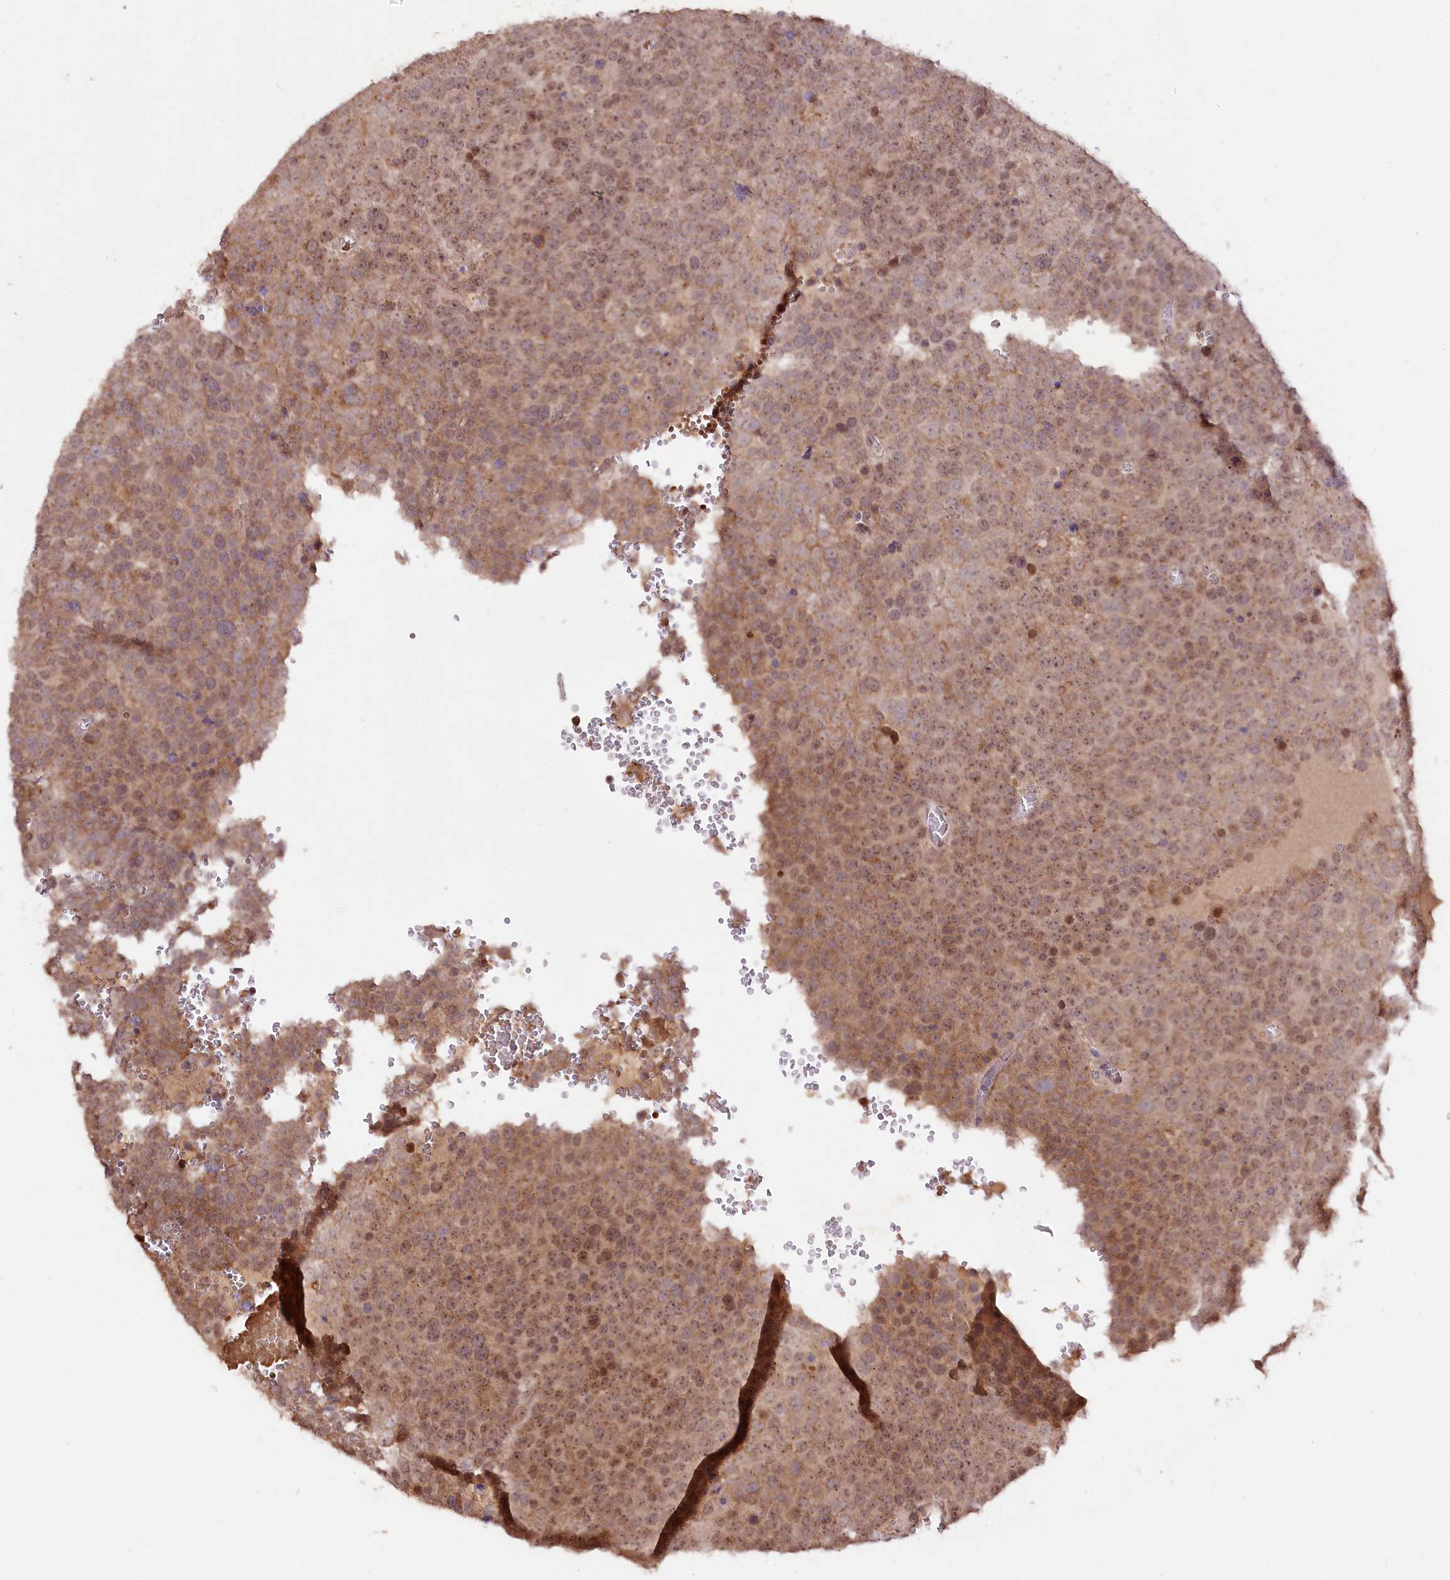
{"staining": {"intensity": "moderate", "quantity": ">75%", "location": "cytoplasmic/membranous,nuclear"}, "tissue": "testis cancer", "cell_type": "Tumor cells", "image_type": "cancer", "snomed": [{"axis": "morphology", "description": "Seminoma, NOS"}, {"axis": "topography", "description": "Testis"}], "caption": "This micrograph displays testis cancer stained with immunohistochemistry to label a protein in brown. The cytoplasmic/membranous and nuclear of tumor cells show moderate positivity for the protein. Nuclei are counter-stained blue.", "gene": "DMP1", "patient": {"sex": "male", "age": 71}}